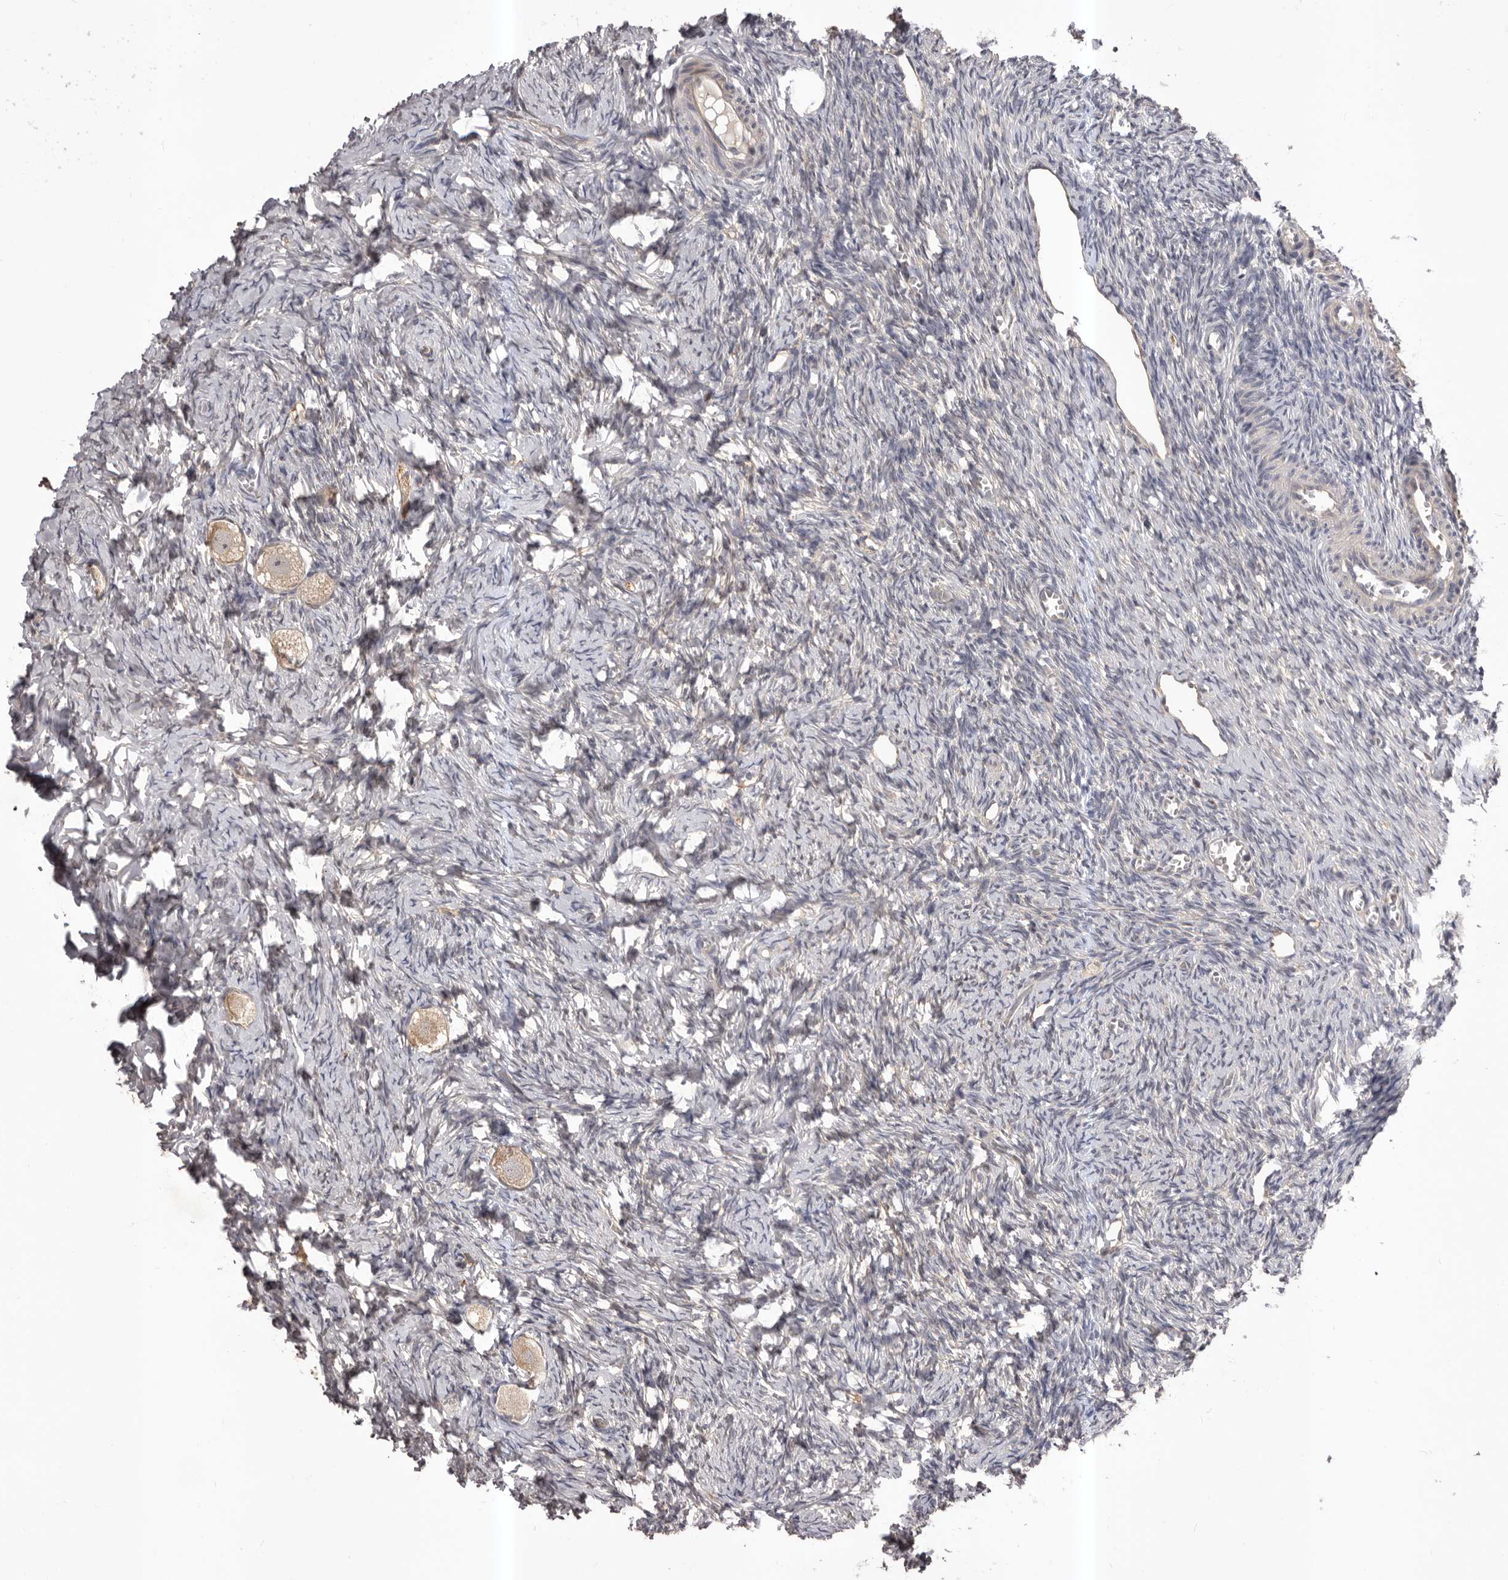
{"staining": {"intensity": "weak", "quantity": "25%-75%", "location": "cytoplasmic/membranous"}, "tissue": "ovary", "cell_type": "Follicle cells", "image_type": "normal", "snomed": [{"axis": "morphology", "description": "Normal tissue, NOS"}, {"axis": "topography", "description": "Ovary"}], "caption": "Protein expression analysis of normal ovary demonstrates weak cytoplasmic/membranous staining in about 25%-75% of follicle cells.", "gene": "GLIPR2", "patient": {"sex": "female", "age": 27}}